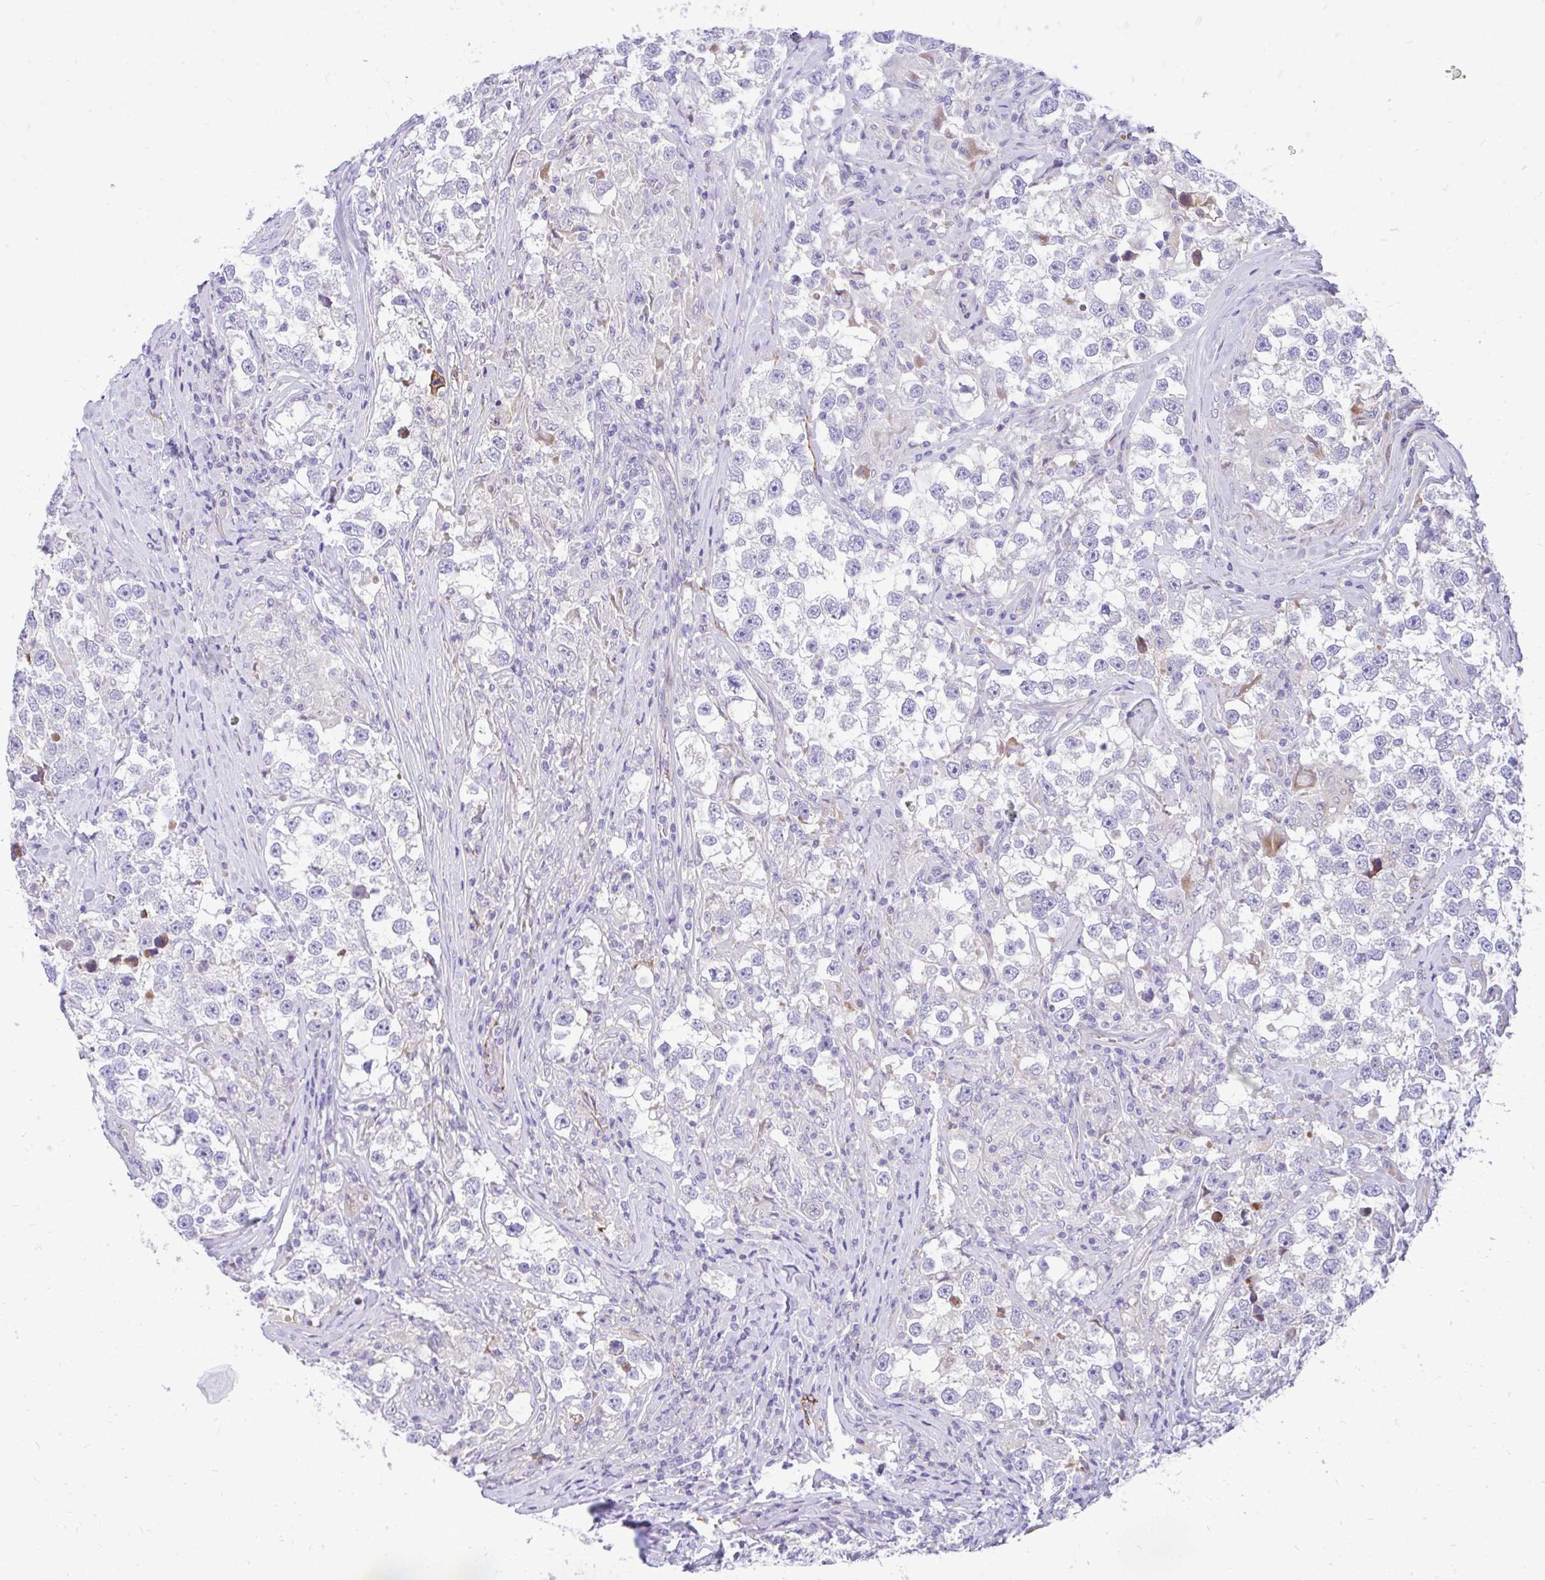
{"staining": {"intensity": "negative", "quantity": "none", "location": "none"}, "tissue": "testis cancer", "cell_type": "Tumor cells", "image_type": "cancer", "snomed": [{"axis": "morphology", "description": "Seminoma, NOS"}, {"axis": "topography", "description": "Testis"}], "caption": "DAB (3,3'-diaminobenzidine) immunohistochemical staining of human testis cancer (seminoma) demonstrates no significant expression in tumor cells. The staining is performed using DAB (3,3'-diaminobenzidine) brown chromogen with nuclei counter-stained in using hematoxylin.", "gene": "ESPNL", "patient": {"sex": "male", "age": 46}}